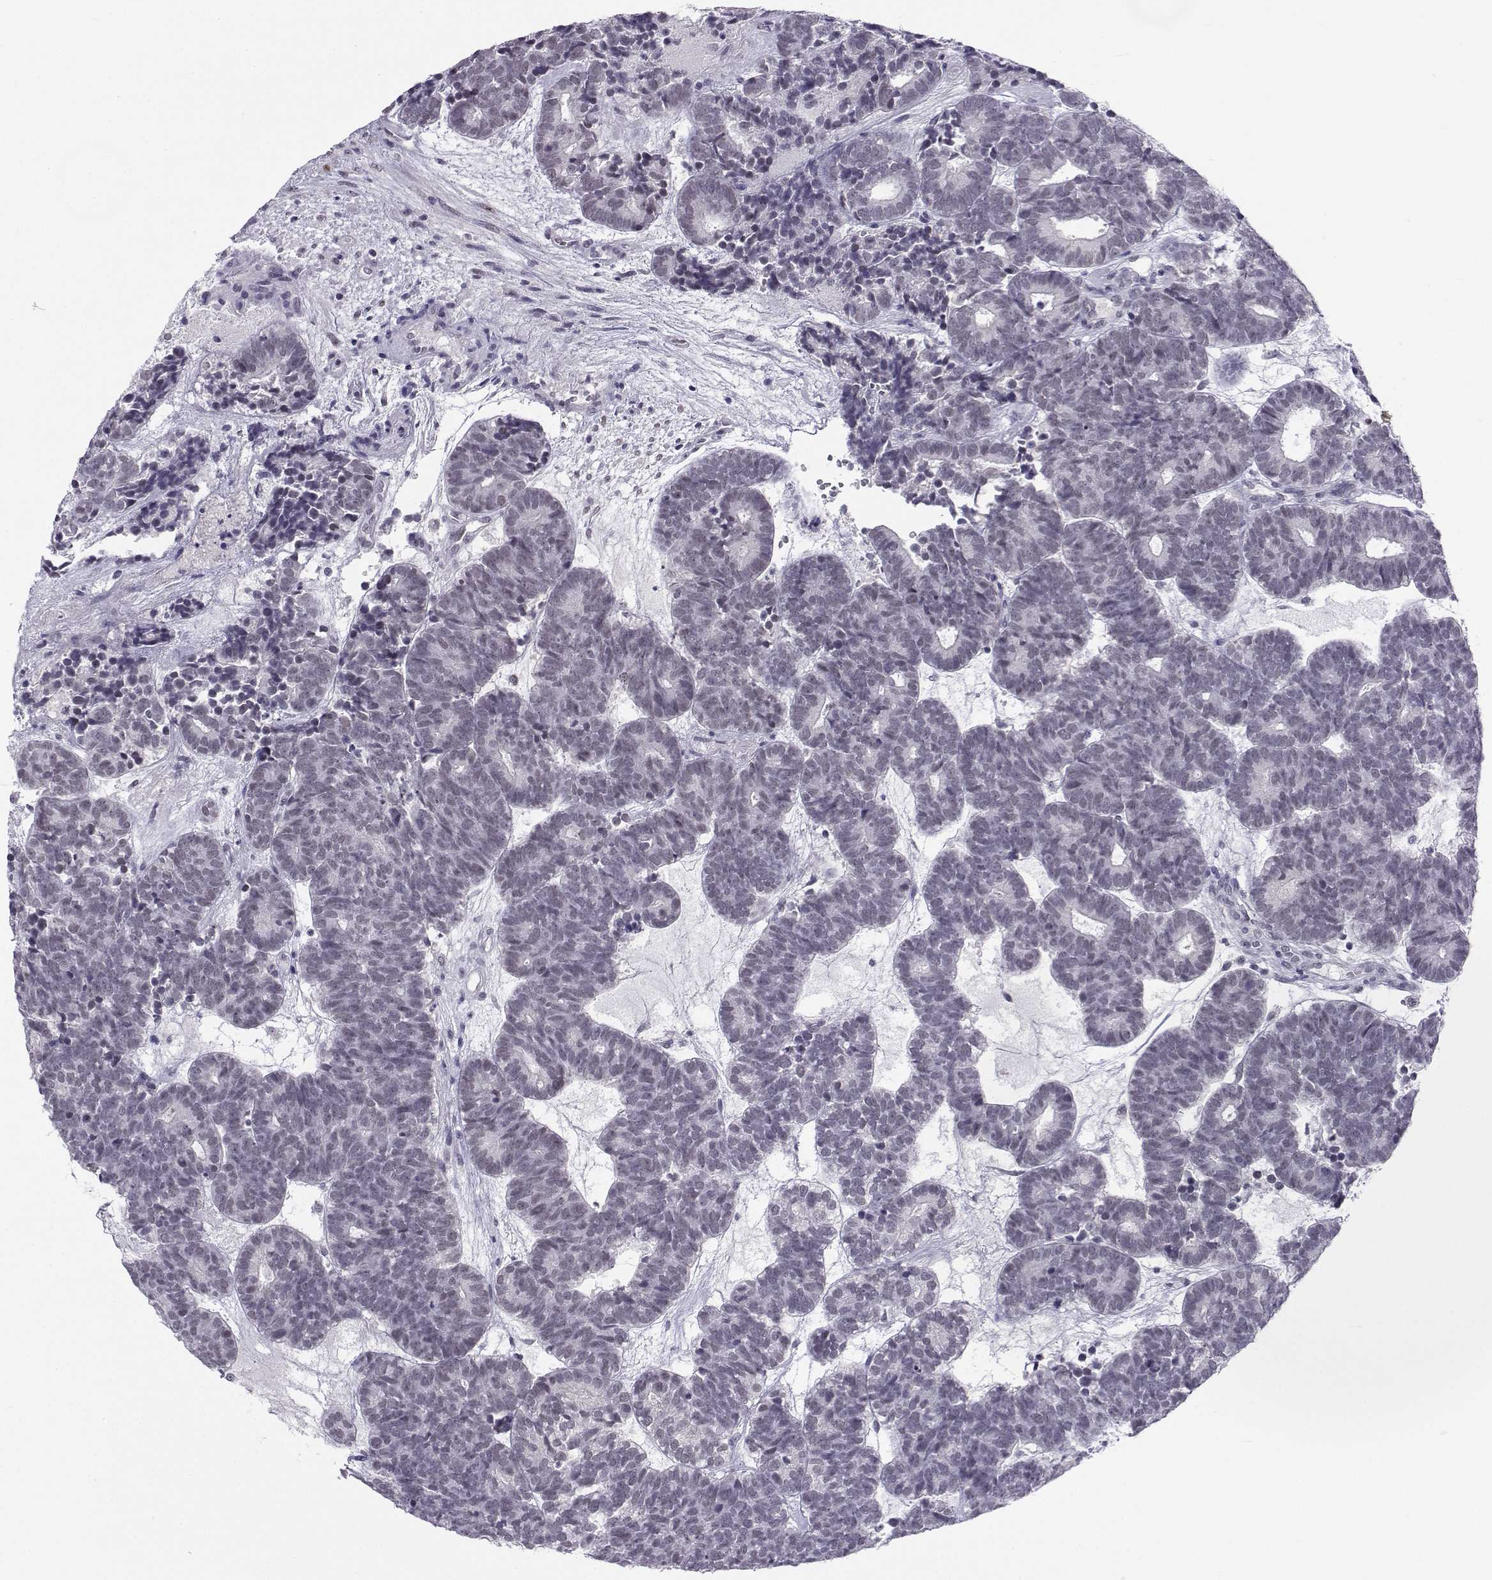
{"staining": {"intensity": "negative", "quantity": "none", "location": "none"}, "tissue": "head and neck cancer", "cell_type": "Tumor cells", "image_type": "cancer", "snomed": [{"axis": "morphology", "description": "Adenocarcinoma, NOS"}, {"axis": "topography", "description": "Head-Neck"}], "caption": "DAB immunohistochemical staining of human adenocarcinoma (head and neck) shows no significant expression in tumor cells.", "gene": "MED26", "patient": {"sex": "female", "age": 81}}